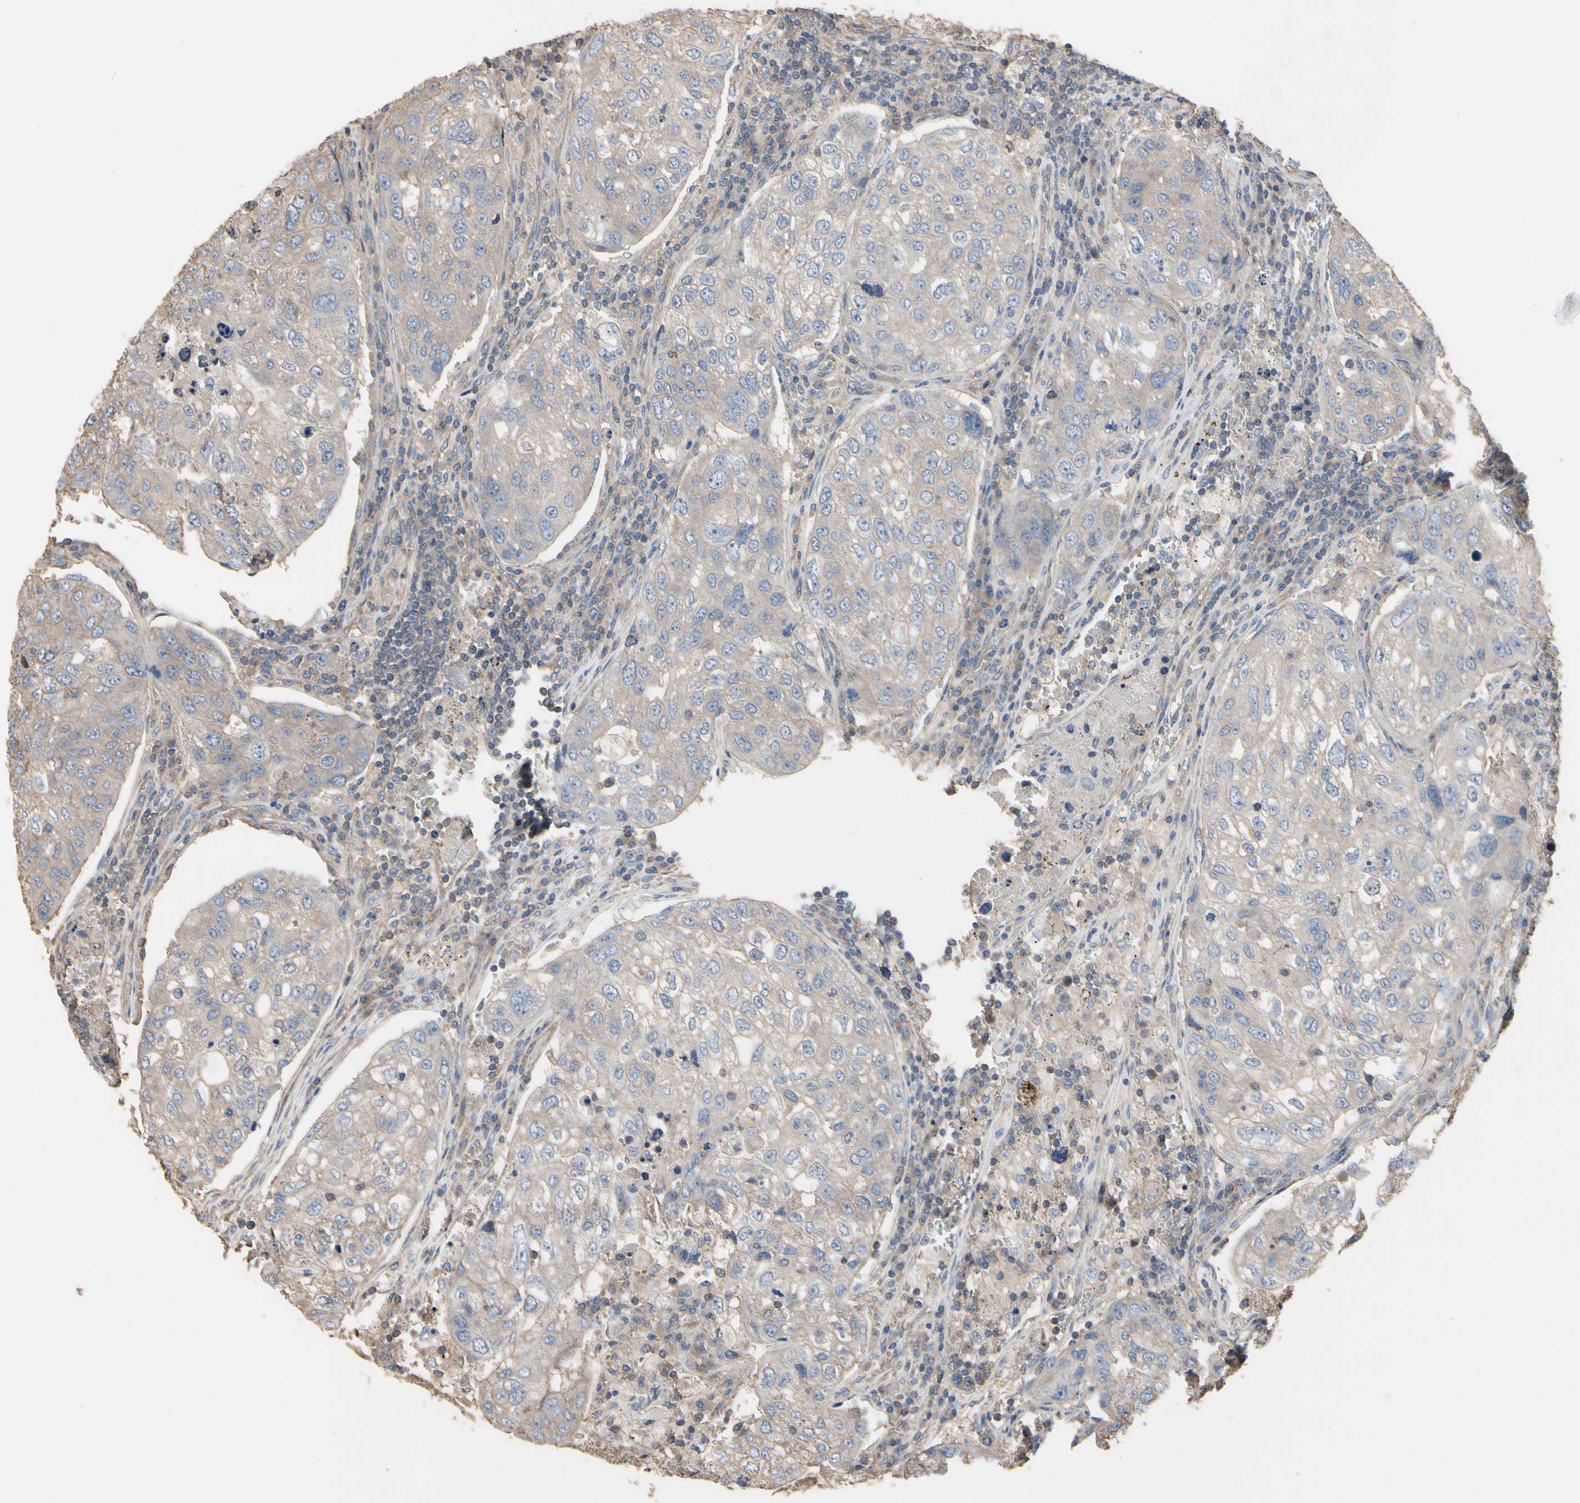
{"staining": {"intensity": "weak", "quantity": ">75%", "location": "cytoplasmic/membranous"}, "tissue": "urothelial cancer", "cell_type": "Tumor cells", "image_type": "cancer", "snomed": [{"axis": "morphology", "description": "Urothelial carcinoma, High grade"}, {"axis": "topography", "description": "Lymph node"}, {"axis": "topography", "description": "Urinary bladder"}], "caption": "Human urothelial cancer stained with a brown dye reveals weak cytoplasmic/membranous positive positivity in approximately >75% of tumor cells.", "gene": "PDZK1", "patient": {"sex": "male", "age": 51}}